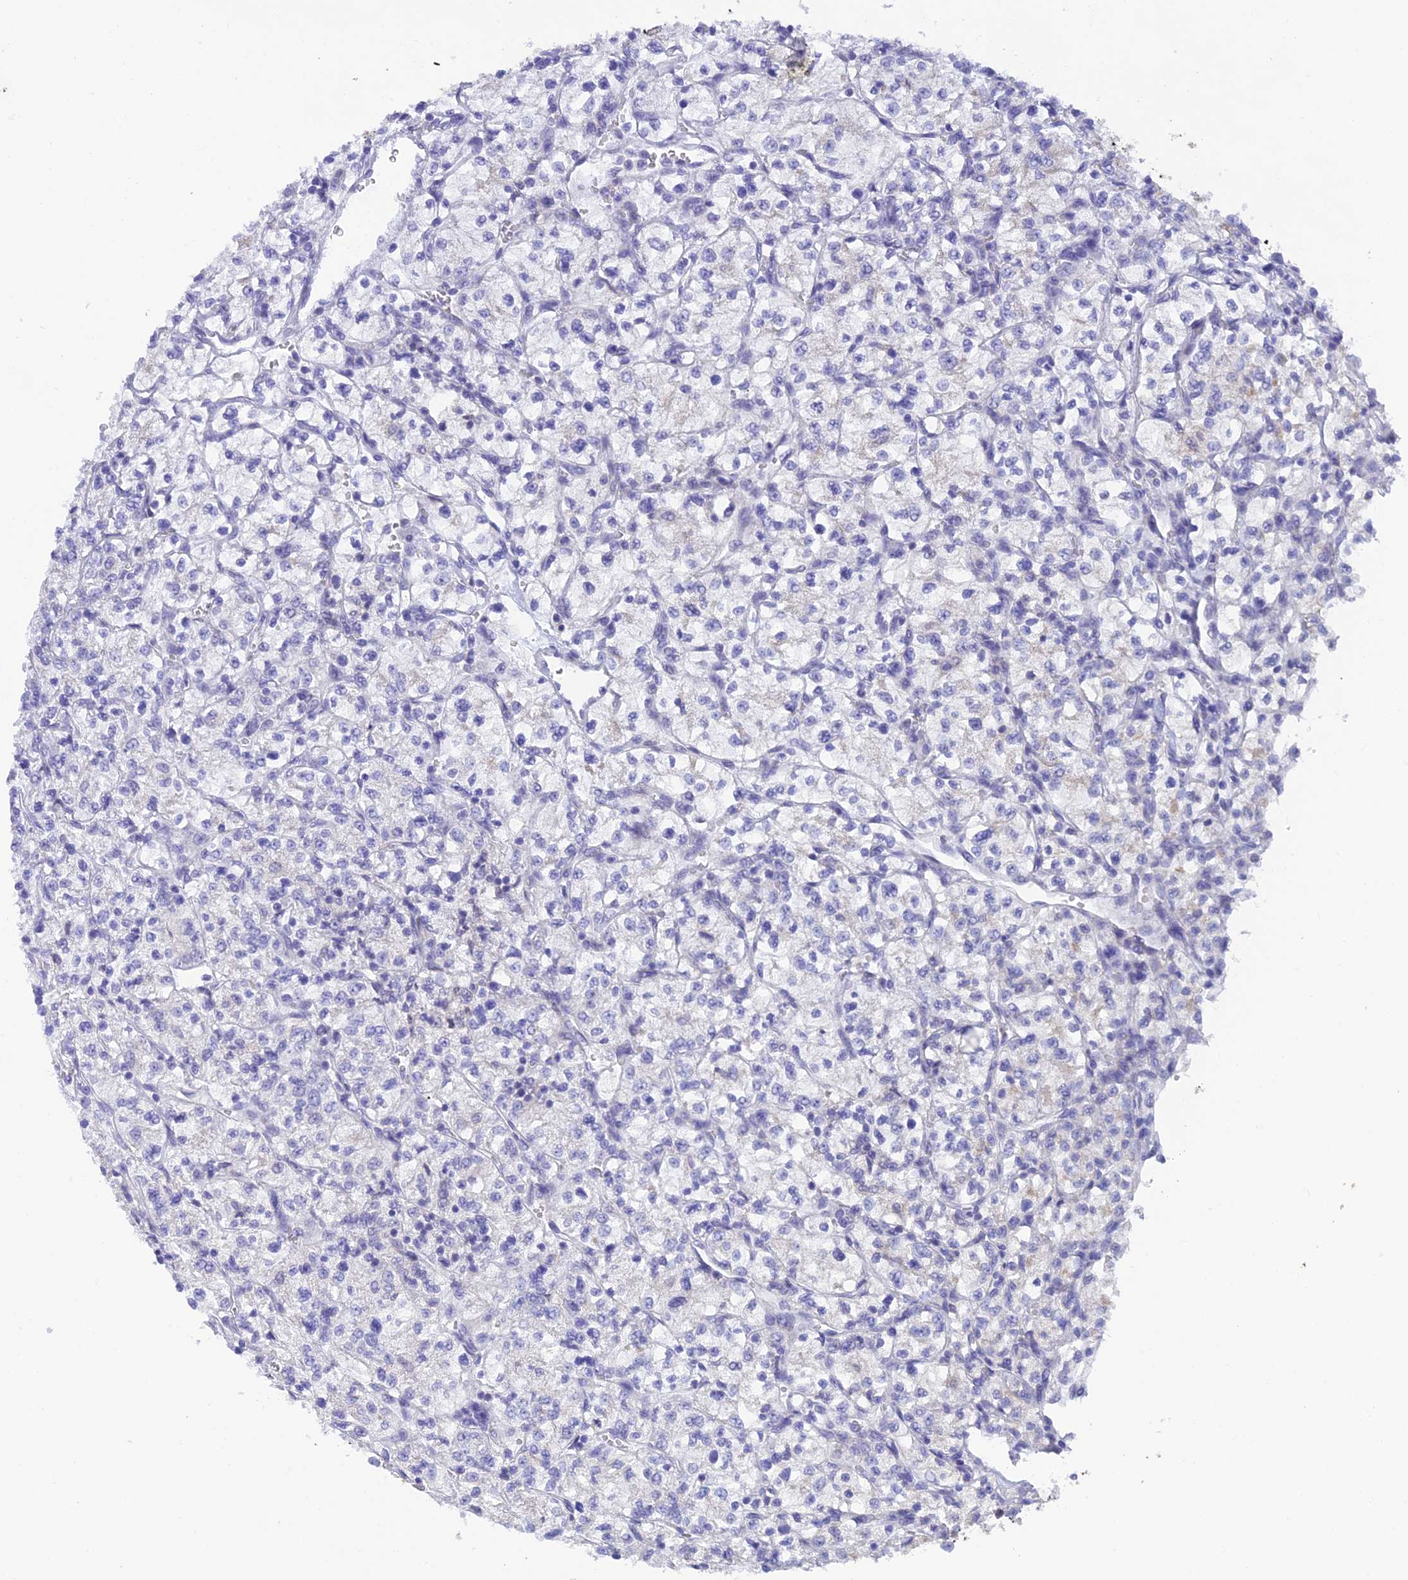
{"staining": {"intensity": "negative", "quantity": "none", "location": "none"}, "tissue": "renal cancer", "cell_type": "Tumor cells", "image_type": "cancer", "snomed": [{"axis": "morphology", "description": "Adenocarcinoma, NOS"}, {"axis": "topography", "description": "Kidney"}], "caption": "Human adenocarcinoma (renal) stained for a protein using immunohistochemistry reveals no positivity in tumor cells.", "gene": "BMT2", "patient": {"sex": "female", "age": 64}}